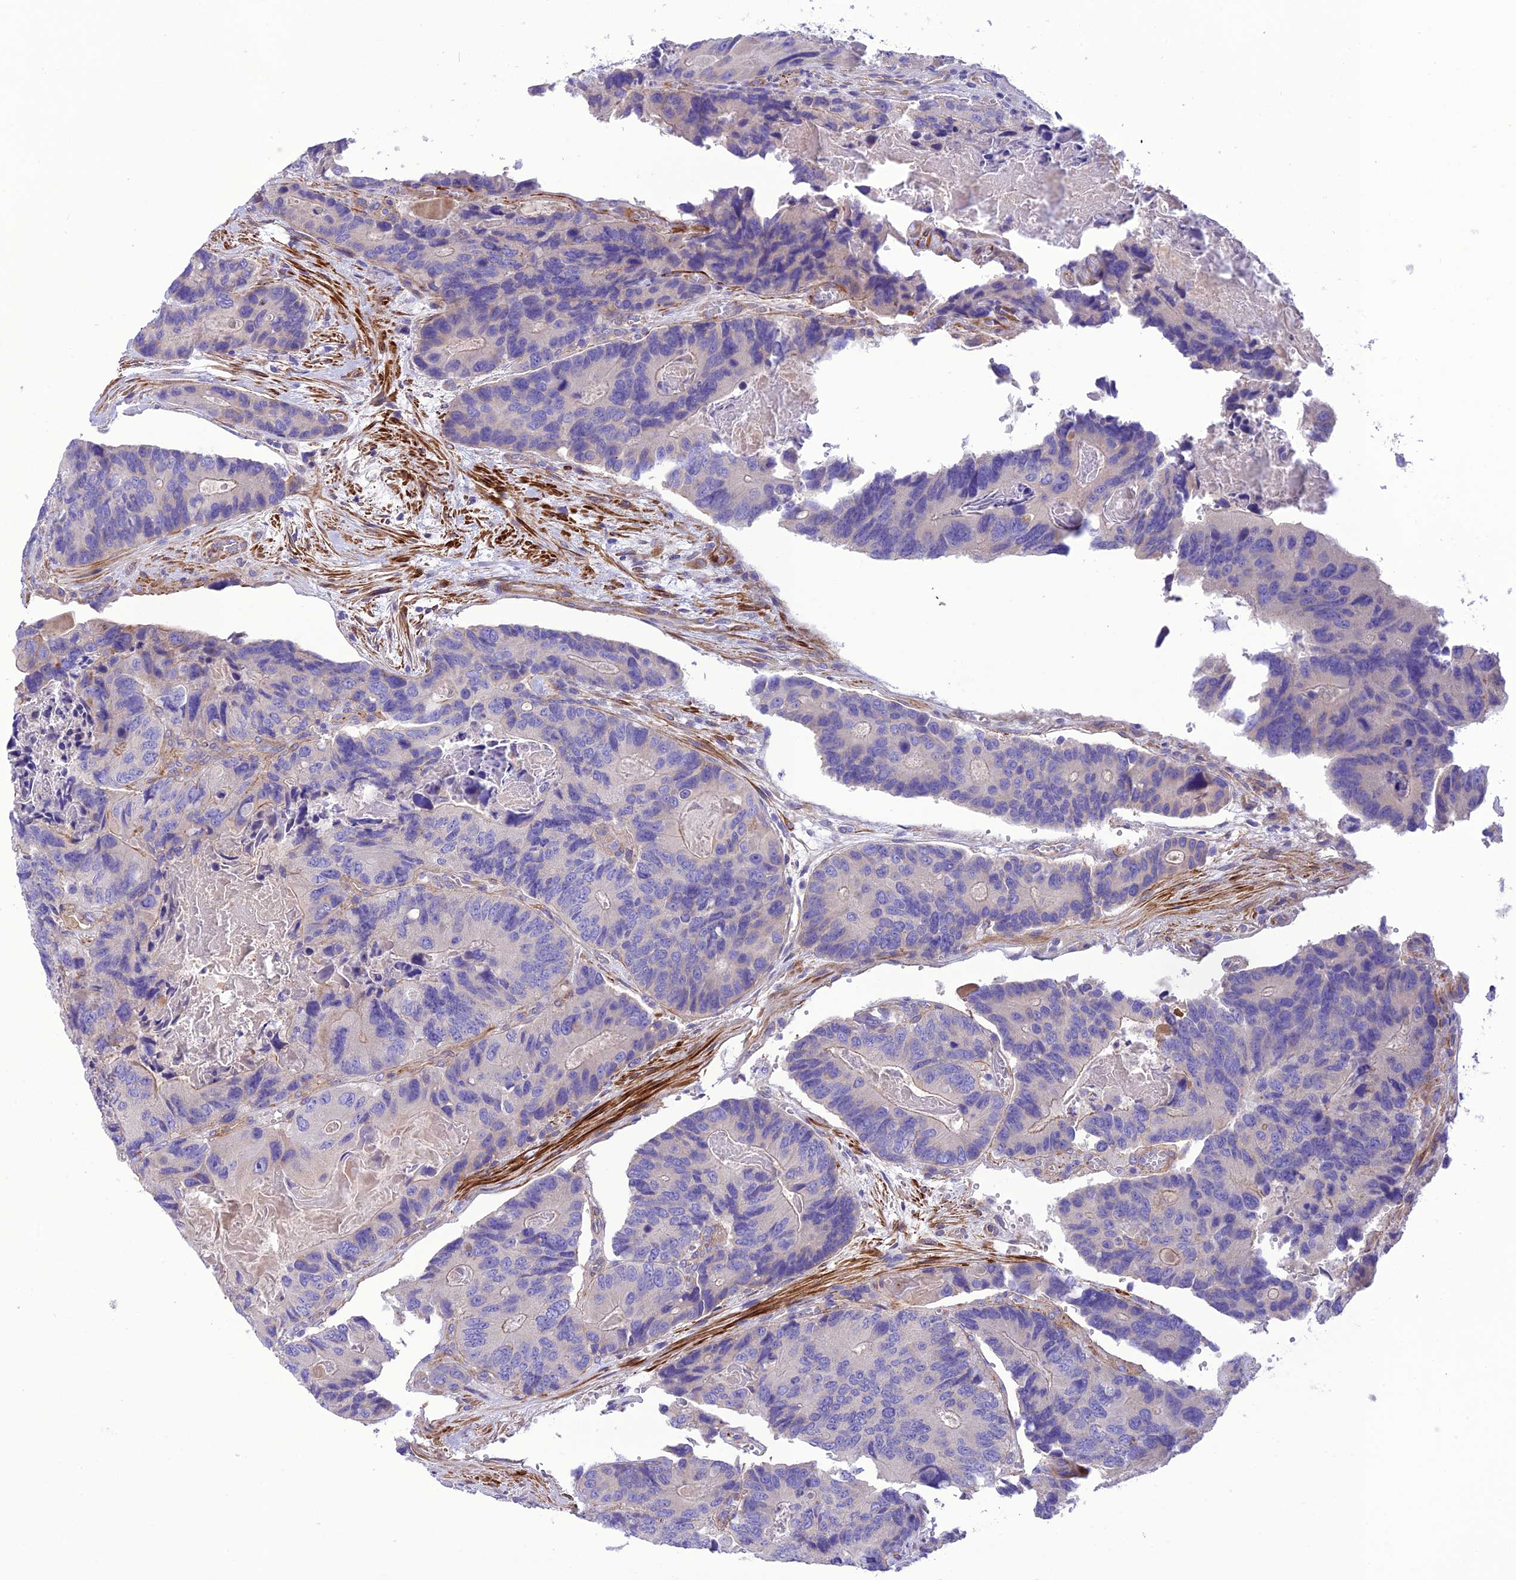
{"staining": {"intensity": "negative", "quantity": "none", "location": "none"}, "tissue": "colorectal cancer", "cell_type": "Tumor cells", "image_type": "cancer", "snomed": [{"axis": "morphology", "description": "Adenocarcinoma, NOS"}, {"axis": "topography", "description": "Colon"}], "caption": "The image demonstrates no significant expression in tumor cells of colorectal cancer (adenocarcinoma). (Stains: DAB (3,3'-diaminobenzidine) immunohistochemistry (IHC) with hematoxylin counter stain, Microscopy: brightfield microscopy at high magnification).", "gene": "FRA10AC1", "patient": {"sex": "male", "age": 84}}